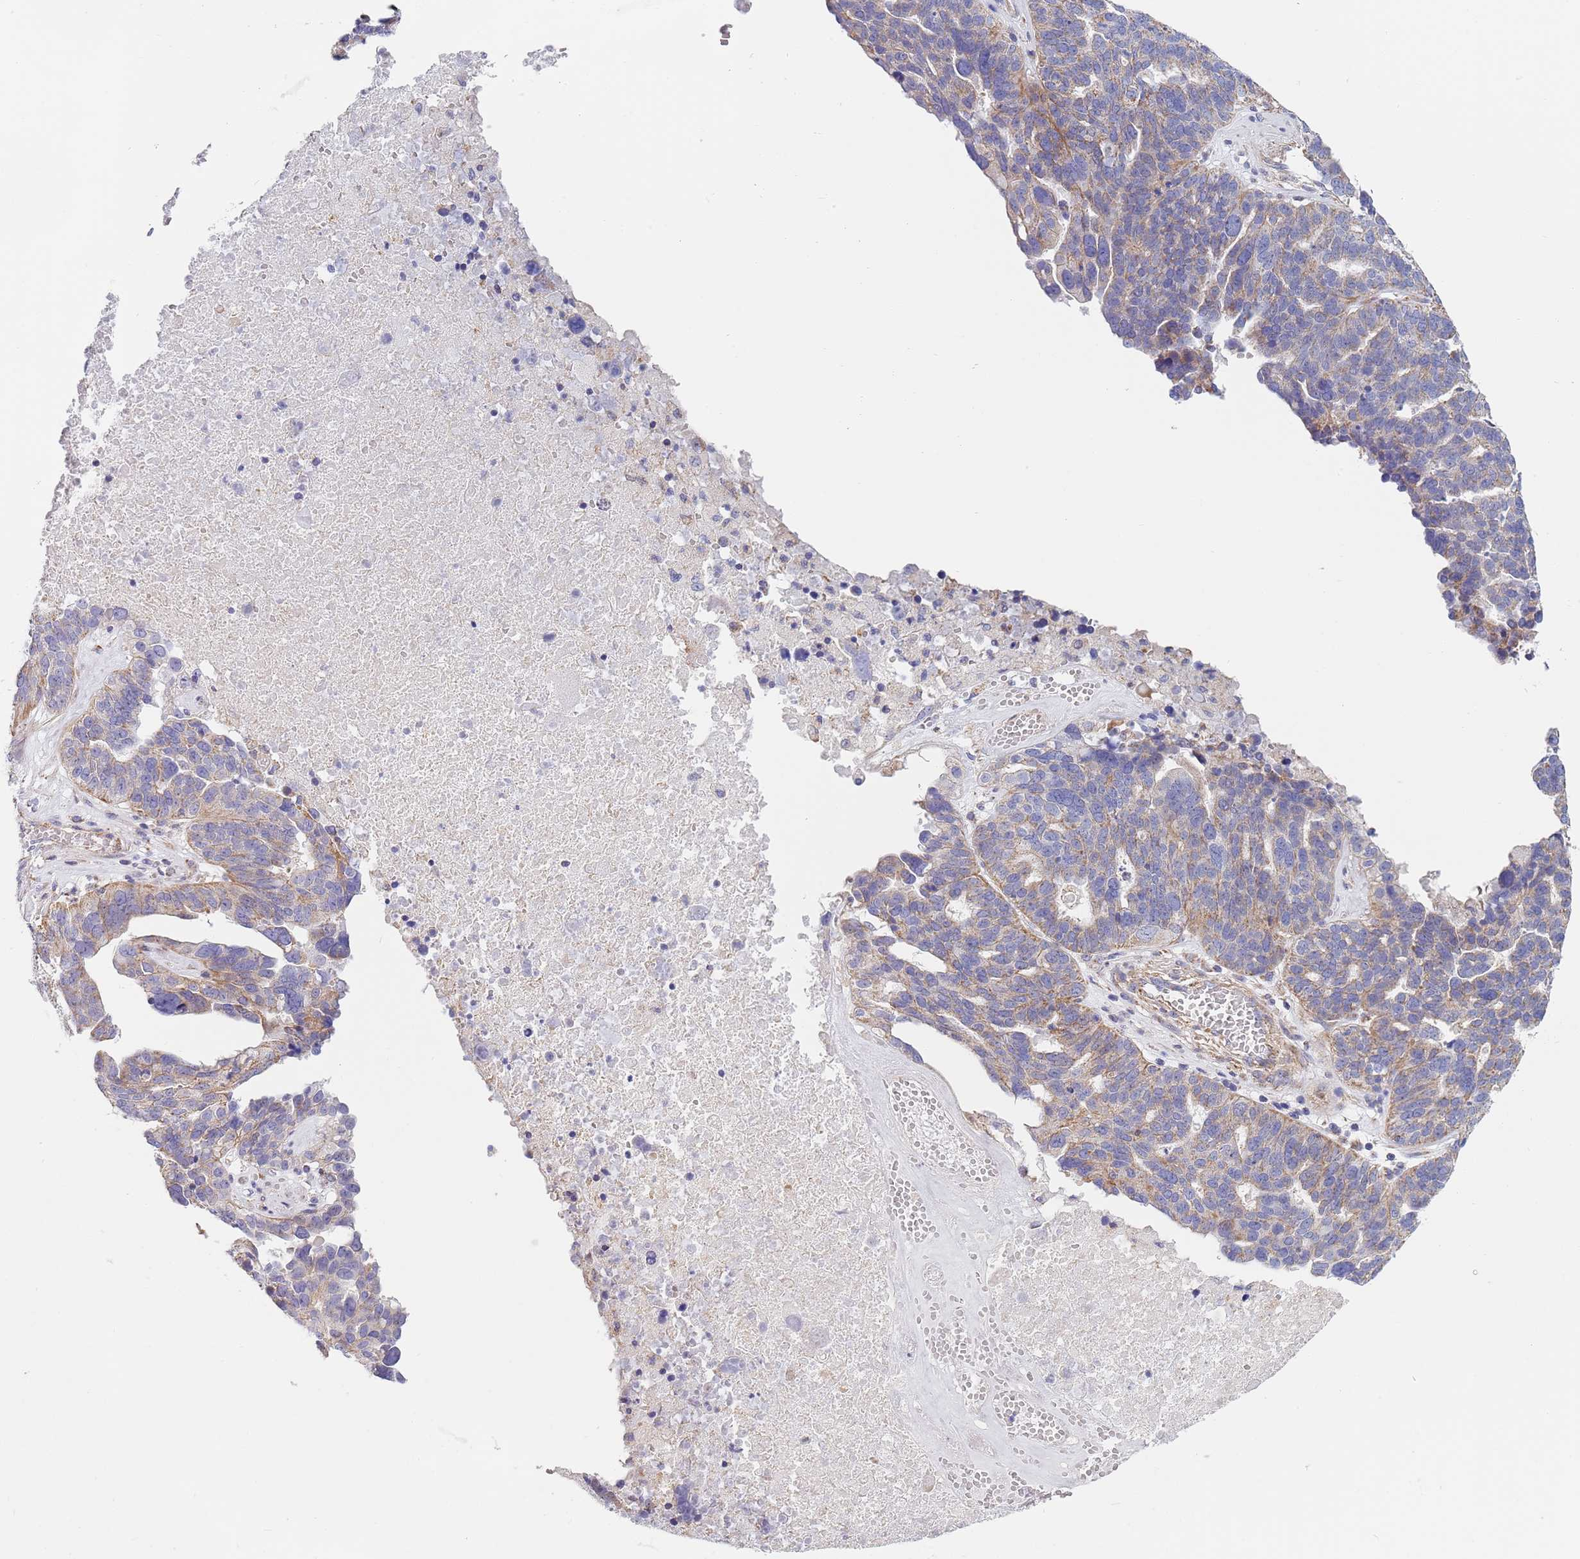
{"staining": {"intensity": "weak", "quantity": "25%-75%", "location": "cytoplasmic/membranous"}, "tissue": "ovarian cancer", "cell_type": "Tumor cells", "image_type": "cancer", "snomed": [{"axis": "morphology", "description": "Cystadenocarcinoma, serous, NOS"}, {"axis": "topography", "description": "Ovary"}], "caption": "Tumor cells show low levels of weak cytoplasmic/membranous positivity in approximately 25%-75% of cells in human ovarian cancer (serous cystadenocarcinoma).", "gene": "PWWP3A", "patient": {"sex": "female", "age": 59}}